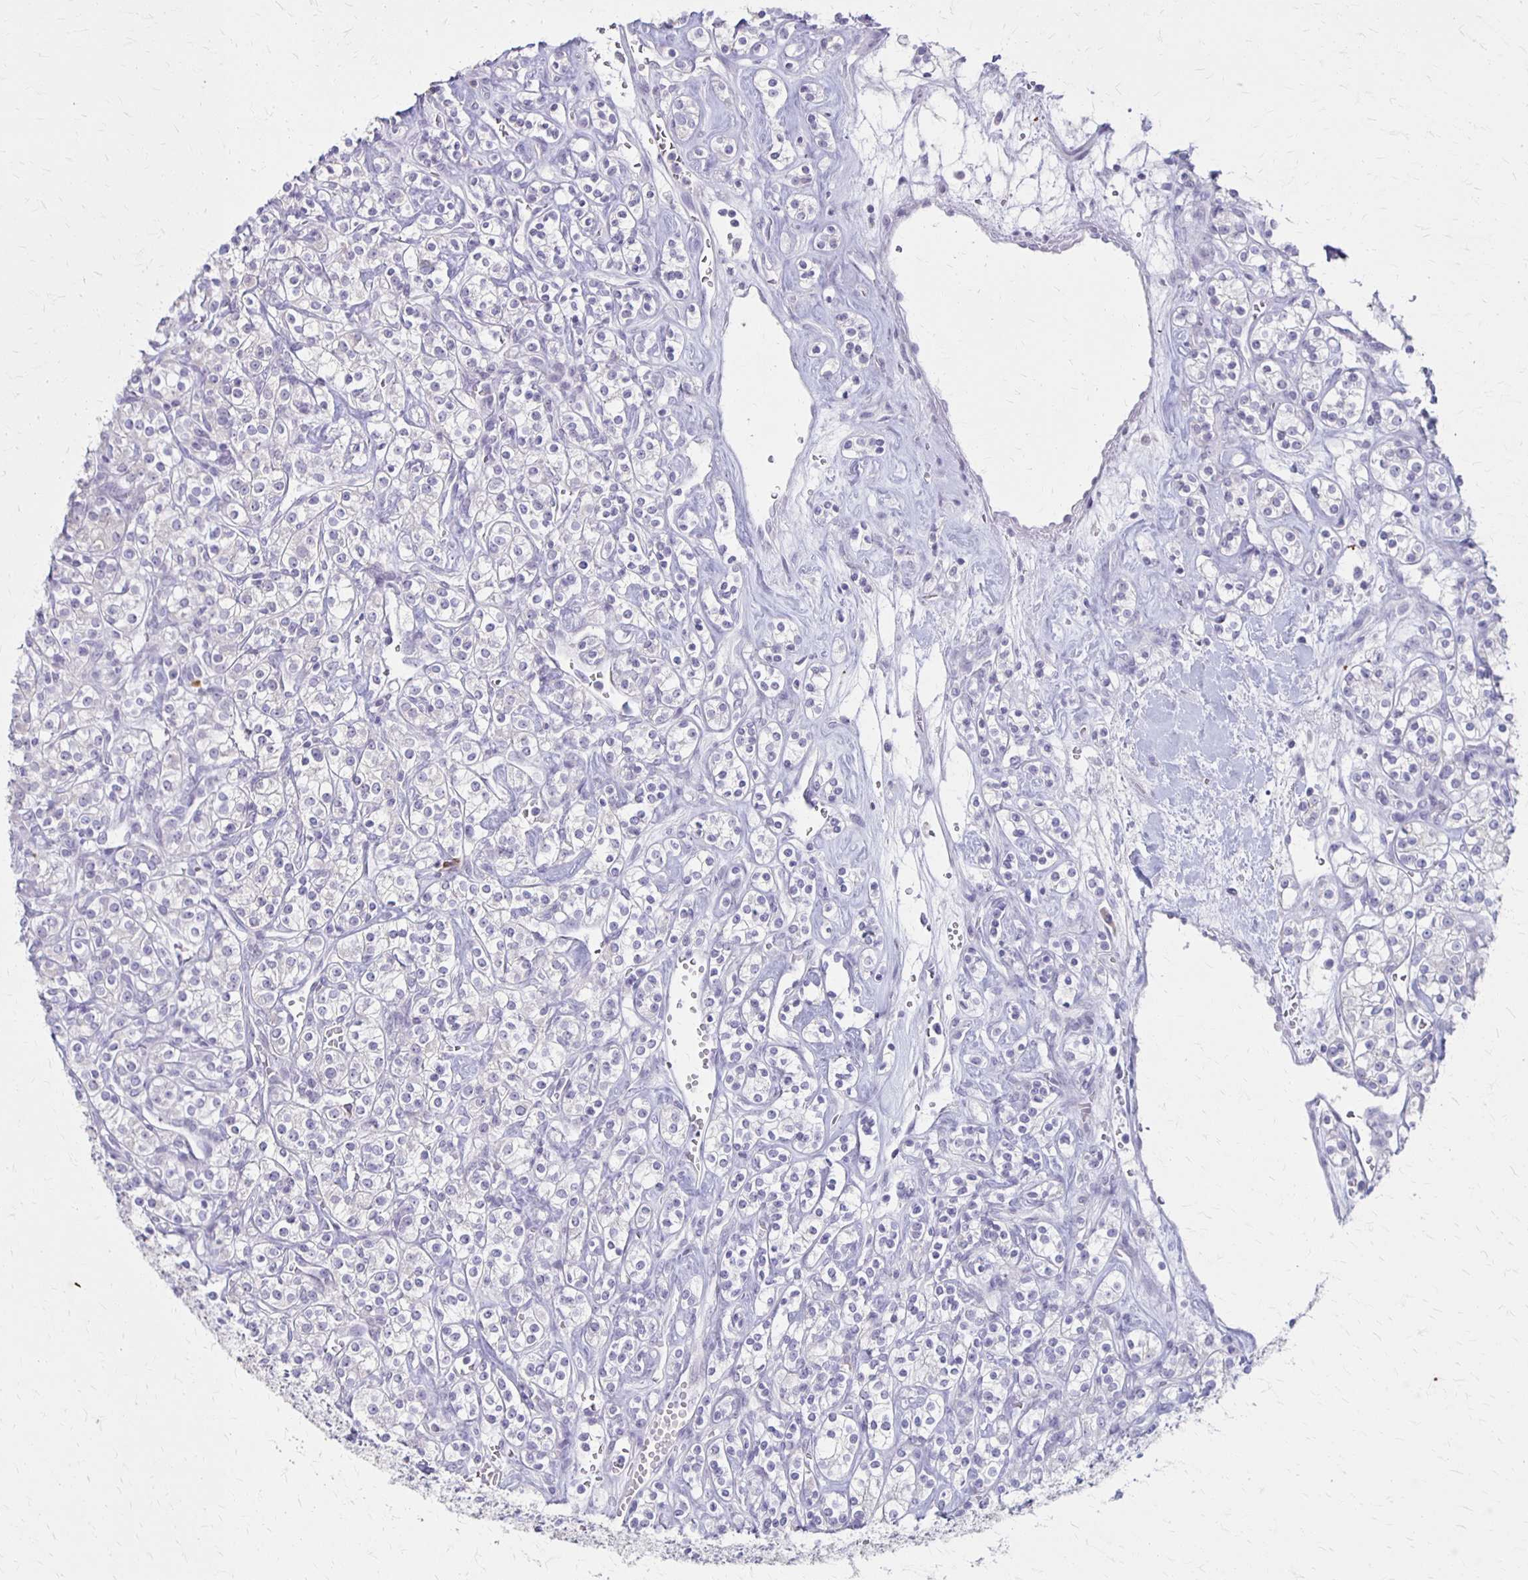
{"staining": {"intensity": "negative", "quantity": "none", "location": "none"}, "tissue": "renal cancer", "cell_type": "Tumor cells", "image_type": "cancer", "snomed": [{"axis": "morphology", "description": "Adenocarcinoma, NOS"}, {"axis": "topography", "description": "Kidney"}], "caption": "Immunohistochemical staining of human renal cancer demonstrates no significant positivity in tumor cells.", "gene": "SLC35E2B", "patient": {"sex": "male", "age": 77}}